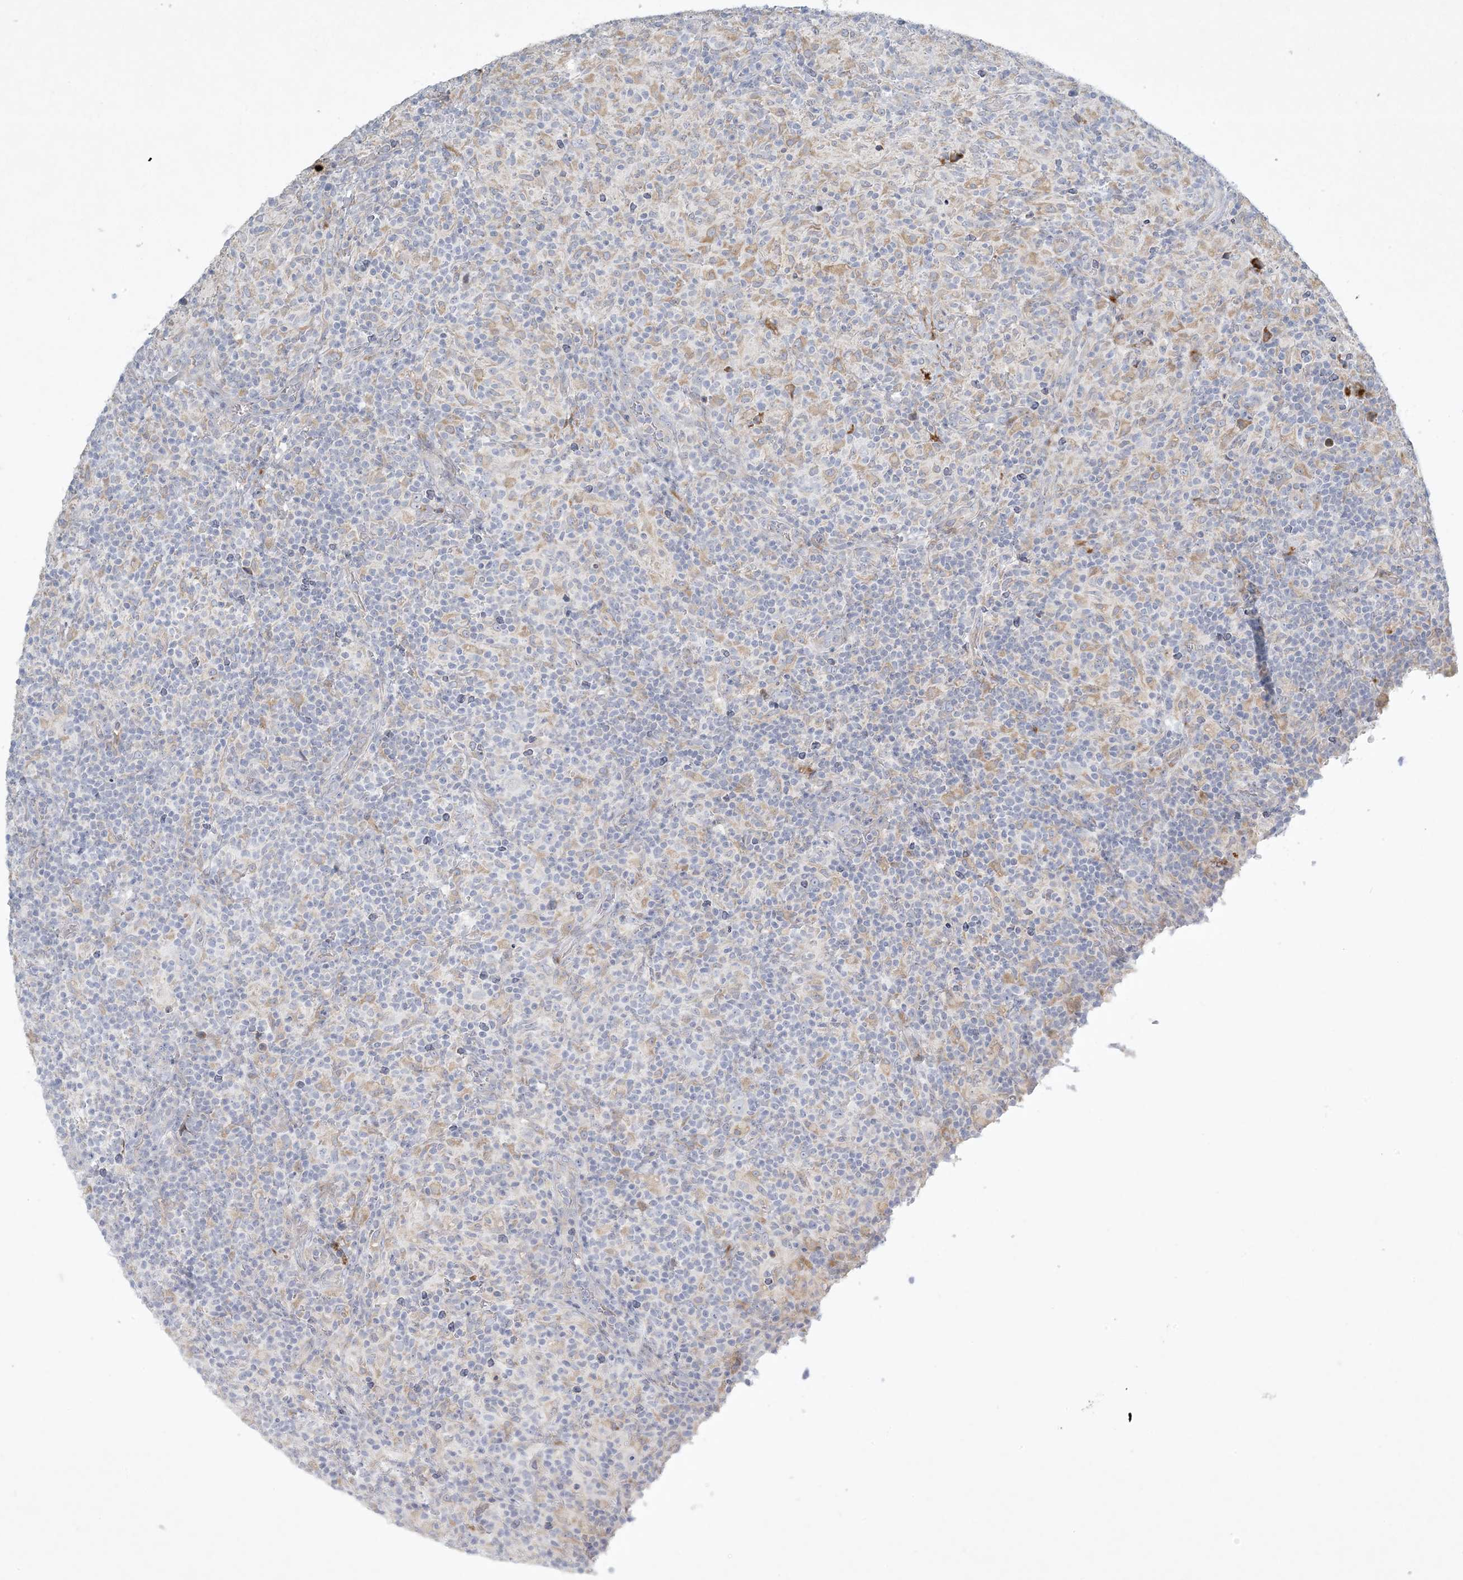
{"staining": {"intensity": "negative", "quantity": "none", "location": "none"}, "tissue": "lymphoma", "cell_type": "Tumor cells", "image_type": "cancer", "snomed": [{"axis": "morphology", "description": "Hodgkin's disease, NOS"}, {"axis": "topography", "description": "Lymph node"}], "caption": "Immunohistochemistry histopathology image of neoplastic tissue: human Hodgkin's disease stained with DAB (3,3'-diaminobenzidine) shows no significant protein staining in tumor cells. (IHC, brightfield microscopy, high magnification).", "gene": "ZNF385D", "patient": {"sex": "male", "age": 70}}